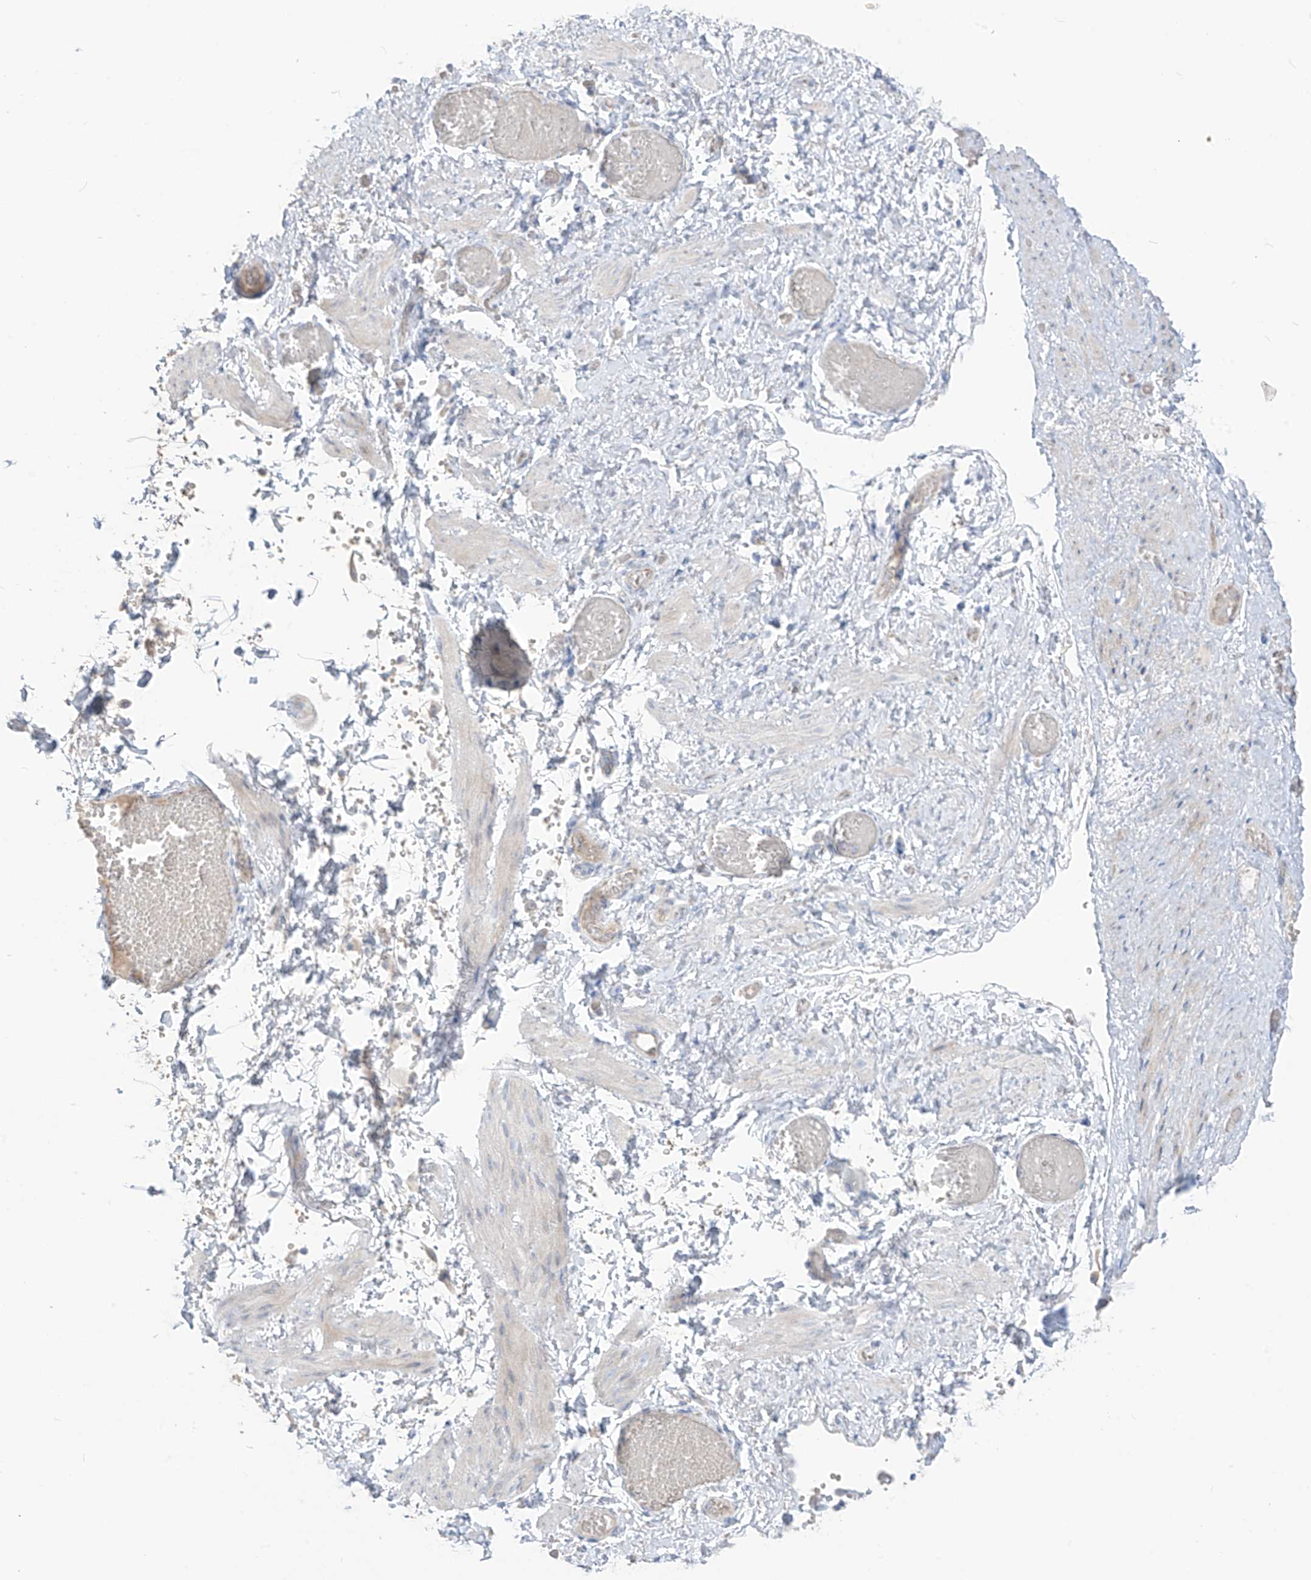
{"staining": {"intensity": "negative", "quantity": "none", "location": "none"}, "tissue": "adipose tissue", "cell_type": "Adipocytes", "image_type": "normal", "snomed": [{"axis": "morphology", "description": "Normal tissue, NOS"}, {"axis": "topography", "description": "Smooth muscle"}, {"axis": "topography", "description": "Peripheral nerve tissue"}], "caption": "Immunohistochemistry (IHC) histopathology image of benign human adipose tissue stained for a protein (brown), which reveals no staining in adipocytes.", "gene": "ASPRV1", "patient": {"sex": "female", "age": 39}}